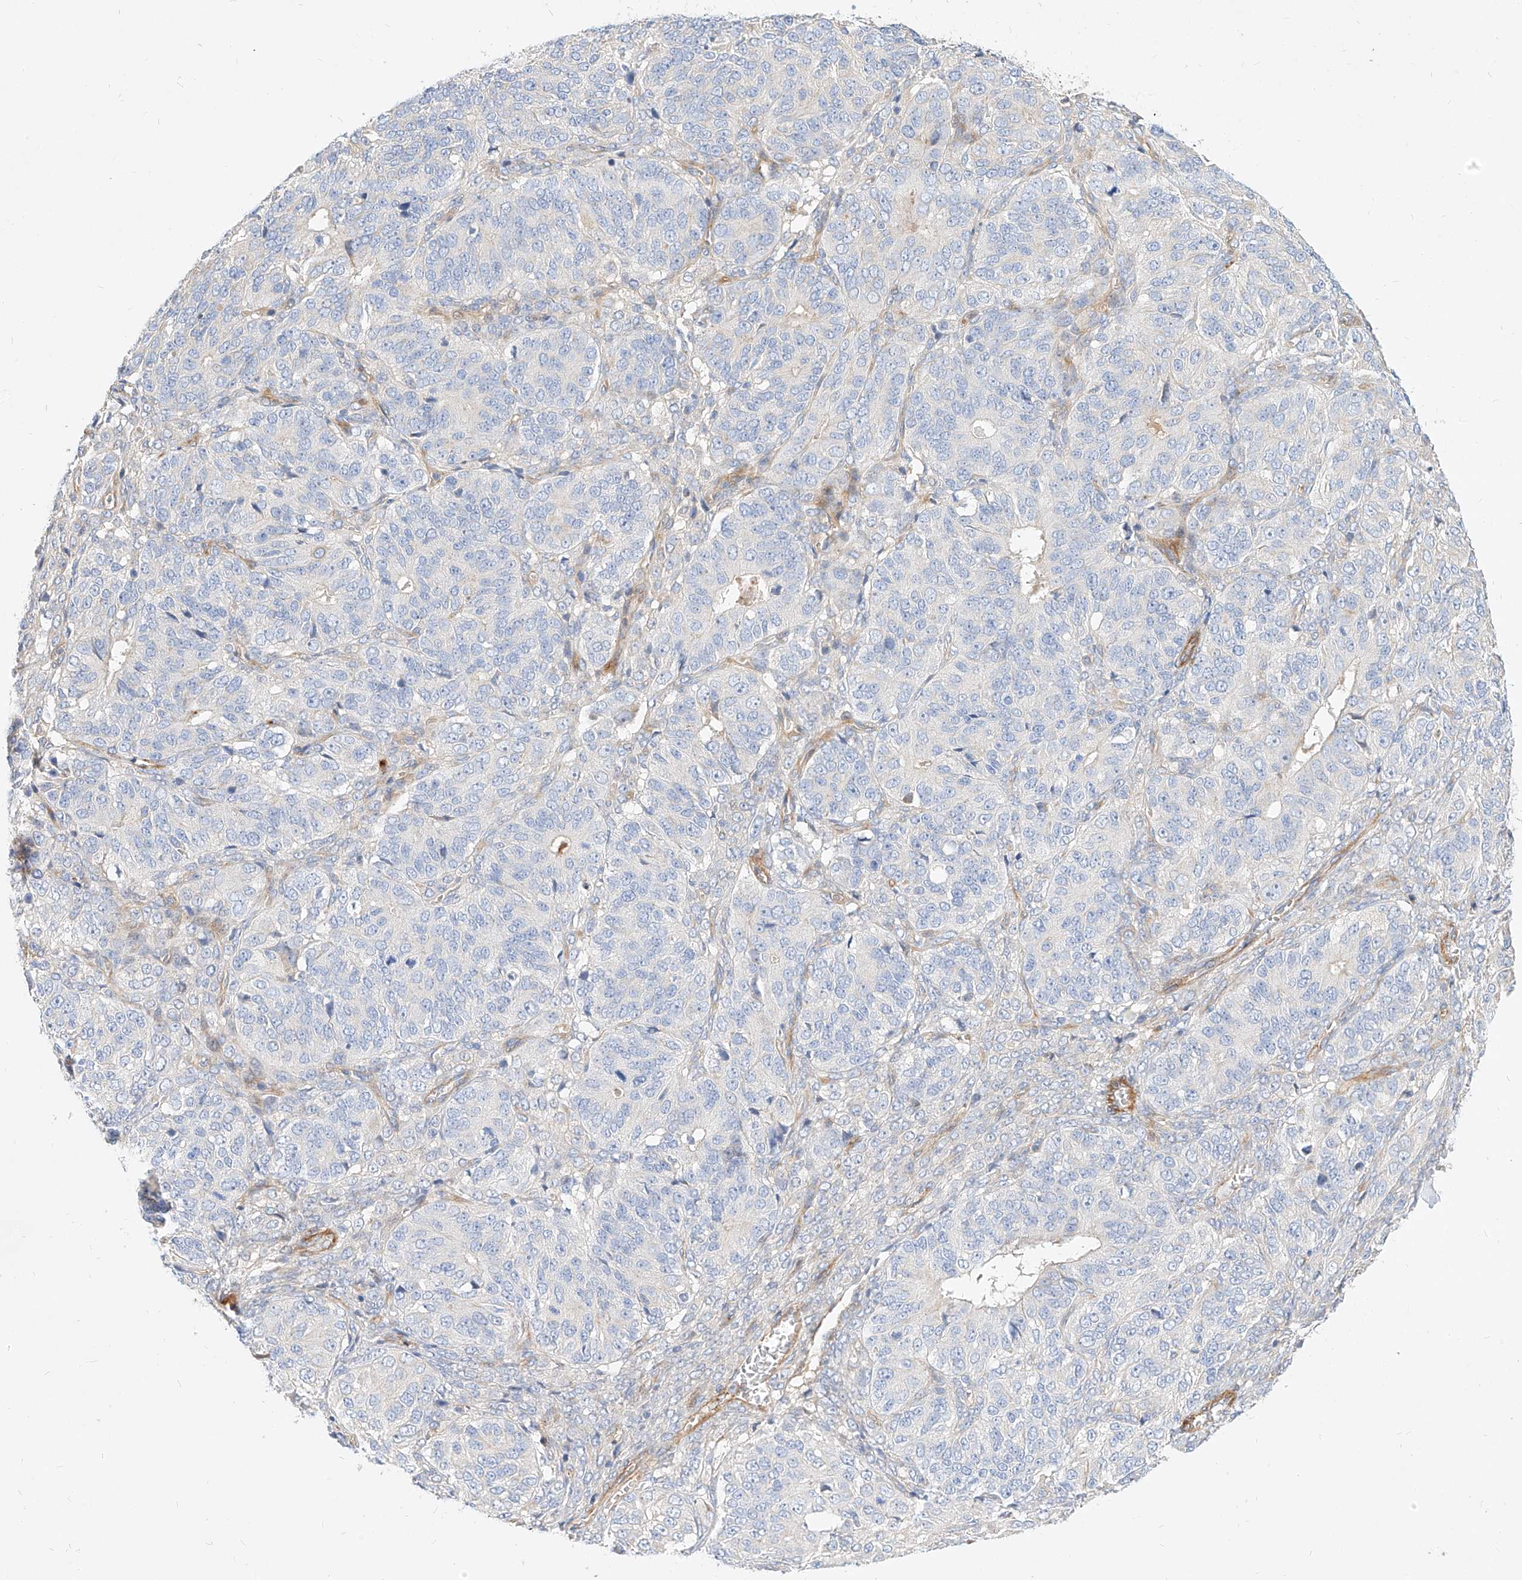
{"staining": {"intensity": "negative", "quantity": "none", "location": "none"}, "tissue": "ovarian cancer", "cell_type": "Tumor cells", "image_type": "cancer", "snomed": [{"axis": "morphology", "description": "Carcinoma, endometroid"}, {"axis": "topography", "description": "Ovary"}], "caption": "This is a photomicrograph of immunohistochemistry staining of ovarian cancer, which shows no staining in tumor cells.", "gene": "KCNH5", "patient": {"sex": "female", "age": 51}}